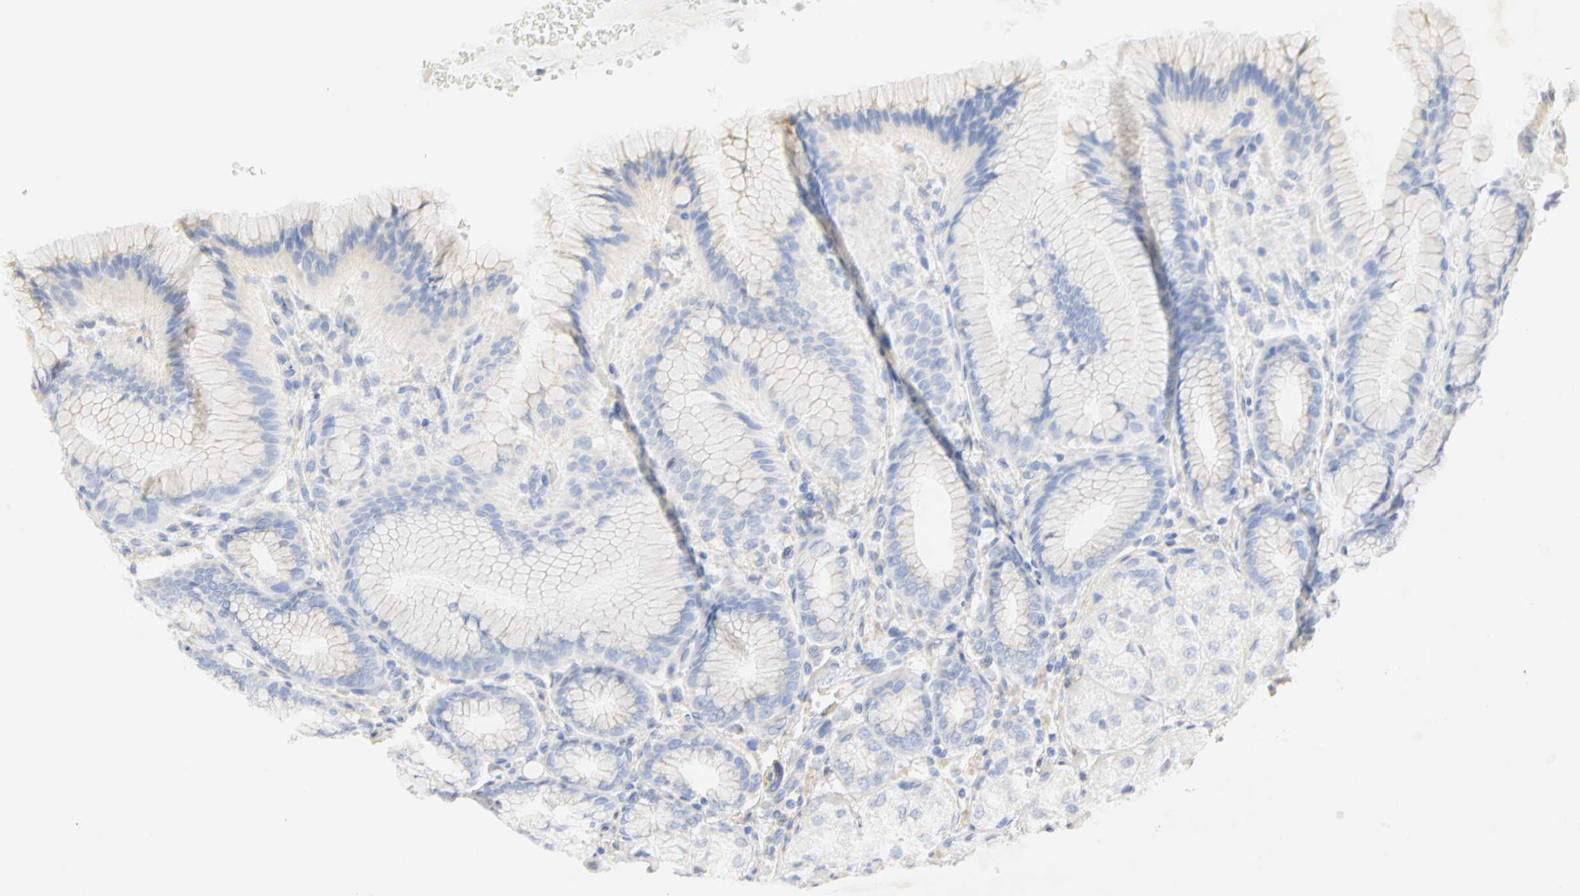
{"staining": {"intensity": "weak", "quantity": "25%-75%", "location": "cytoplasmic/membranous"}, "tissue": "stomach", "cell_type": "Glandular cells", "image_type": "normal", "snomed": [{"axis": "morphology", "description": "Normal tissue, NOS"}, {"axis": "morphology", "description": "Adenocarcinoma, NOS"}, {"axis": "topography", "description": "Stomach"}, {"axis": "topography", "description": "Stomach, lower"}], "caption": "Weak cytoplasmic/membranous protein staining is appreciated in about 25%-75% of glandular cells in stomach. (DAB (3,3'-diaminobenzidine) IHC with brightfield microscopy, high magnification).", "gene": "GNRH2", "patient": {"sex": "female", "age": 65}}